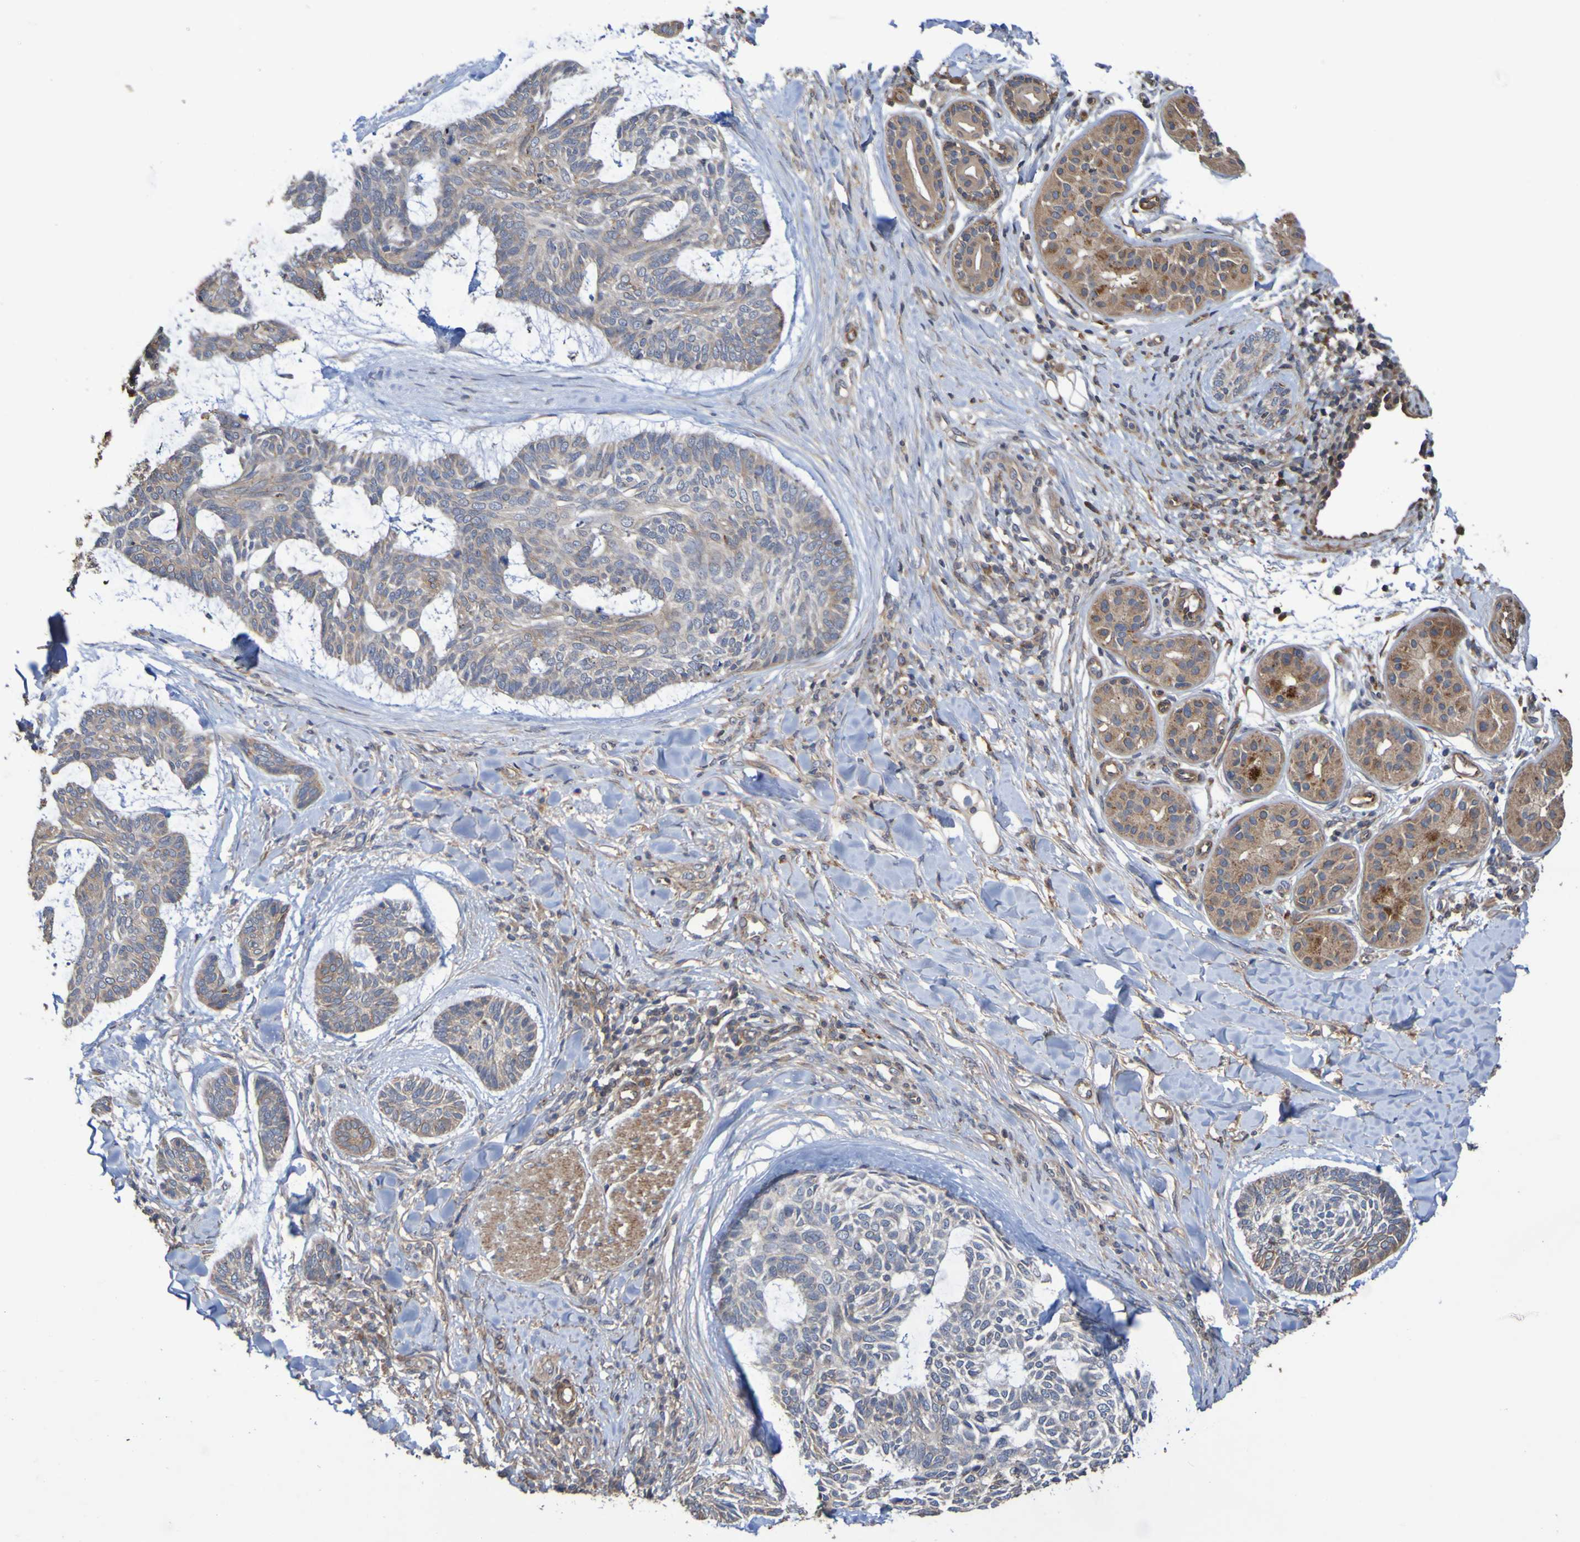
{"staining": {"intensity": "weak", "quantity": ">75%", "location": "cytoplasmic/membranous"}, "tissue": "skin cancer", "cell_type": "Tumor cells", "image_type": "cancer", "snomed": [{"axis": "morphology", "description": "Basal cell carcinoma"}, {"axis": "topography", "description": "Skin"}], "caption": "Immunohistochemistry (DAB) staining of human basal cell carcinoma (skin) displays weak cytoplasmic/membranous protein expression in approximately >75% of tumor cells.", "gene": "UCN", "patient": {"sex": "male", "age": 43}}